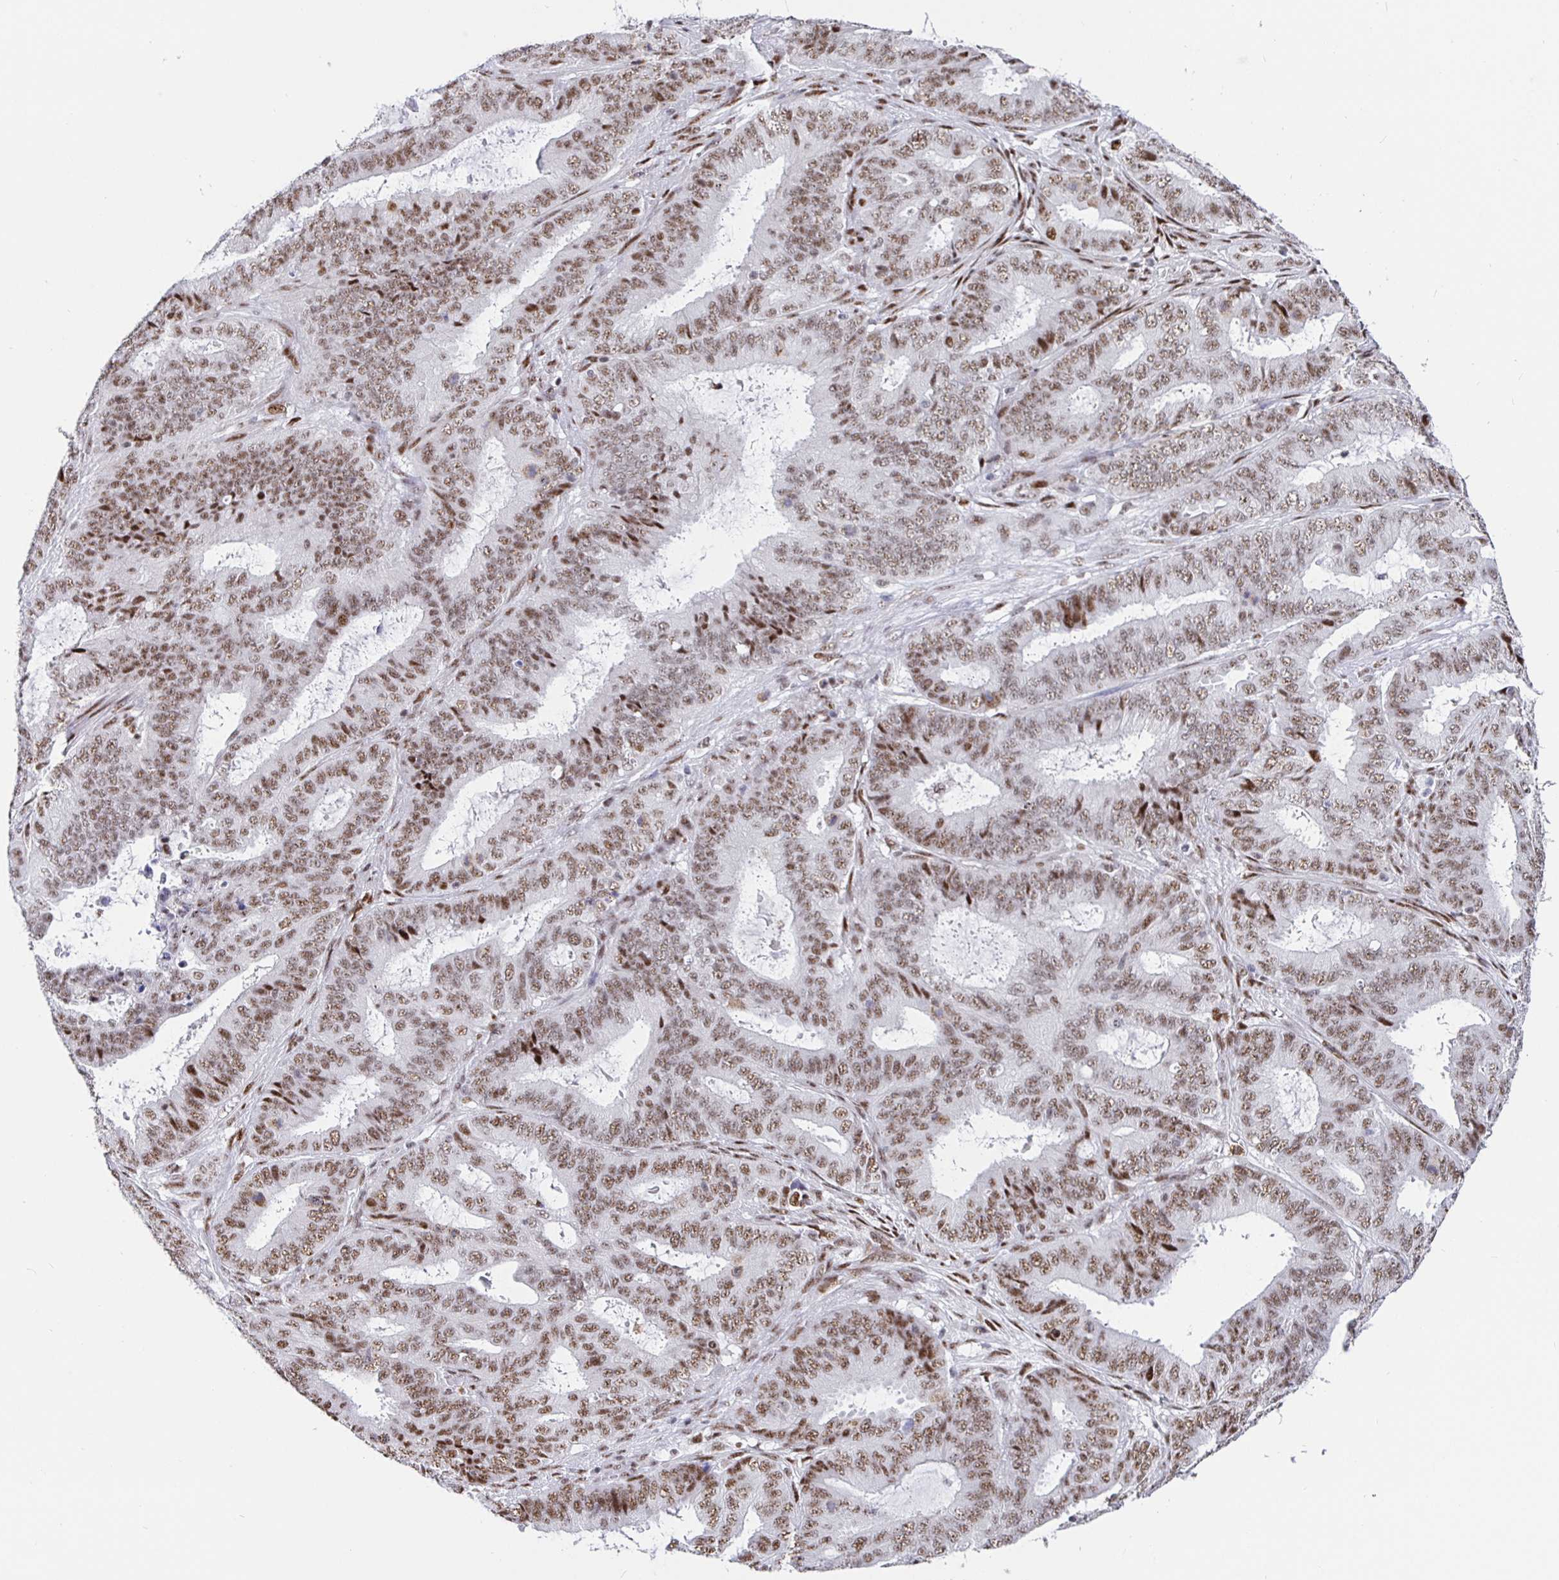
{"staining": {"intensity": "moderate", "quantity": ">75%", "location": "nuclear"}, "tissue": "endometrial cancer", "cell_type": "Tumor cells", "image_type": "cancer", "snomed": [{"axis": "morphology", "description": "Adenocarcinoma, NOS"}, {"axis": "topography", "description": "Endometrium"}], "caption": "Protein analysis of endometrial cancer tissue displays moderate nuclear staining in about >75% of tumor cells.", "gene": "SETD5", "patient": {"sex": "female", "age": 51}}